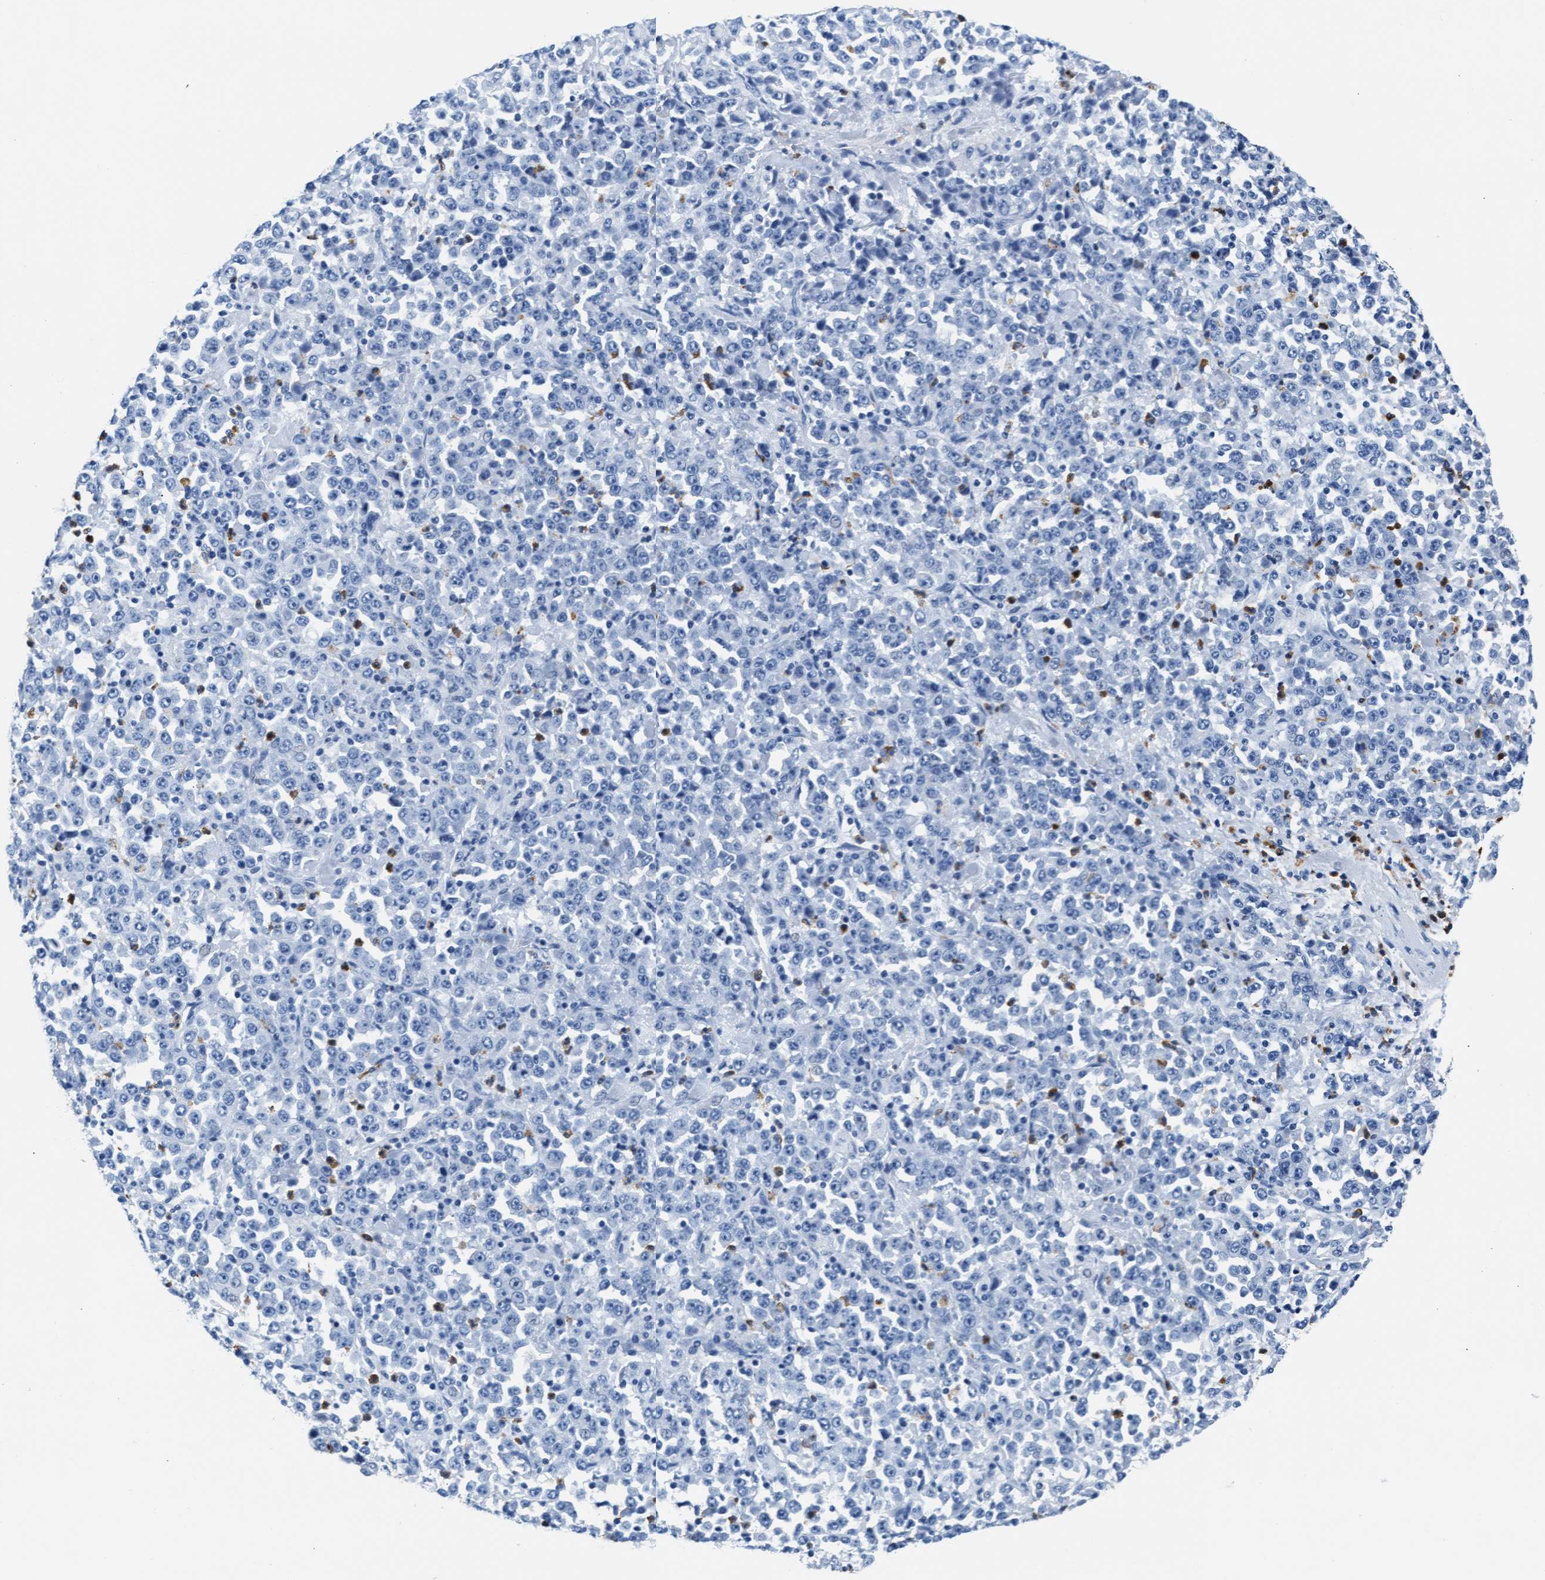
{"staining": {"intensity": "negative", "quantity": "none", "location": "none"}, "tissue": "stomach cancer", "cell_type": "Tumor cells", "image_type": "cancer", "snomed": [{"axis": "morphology", "description": "Normal tissue, NOS"}, {"axis": "morphology", "description": "Adenocarcinoma, NOS"}, {"axis": "topography", "description": "Stomach, upper"}, {"axis": "topography", "description": "Stomach"}], "caption": "Immunohistochemical staining of human stomach cancer shows no significant expression in tumor cells.", "gene": "MMP8", "patient": {"sex": "male", "age": 59}}